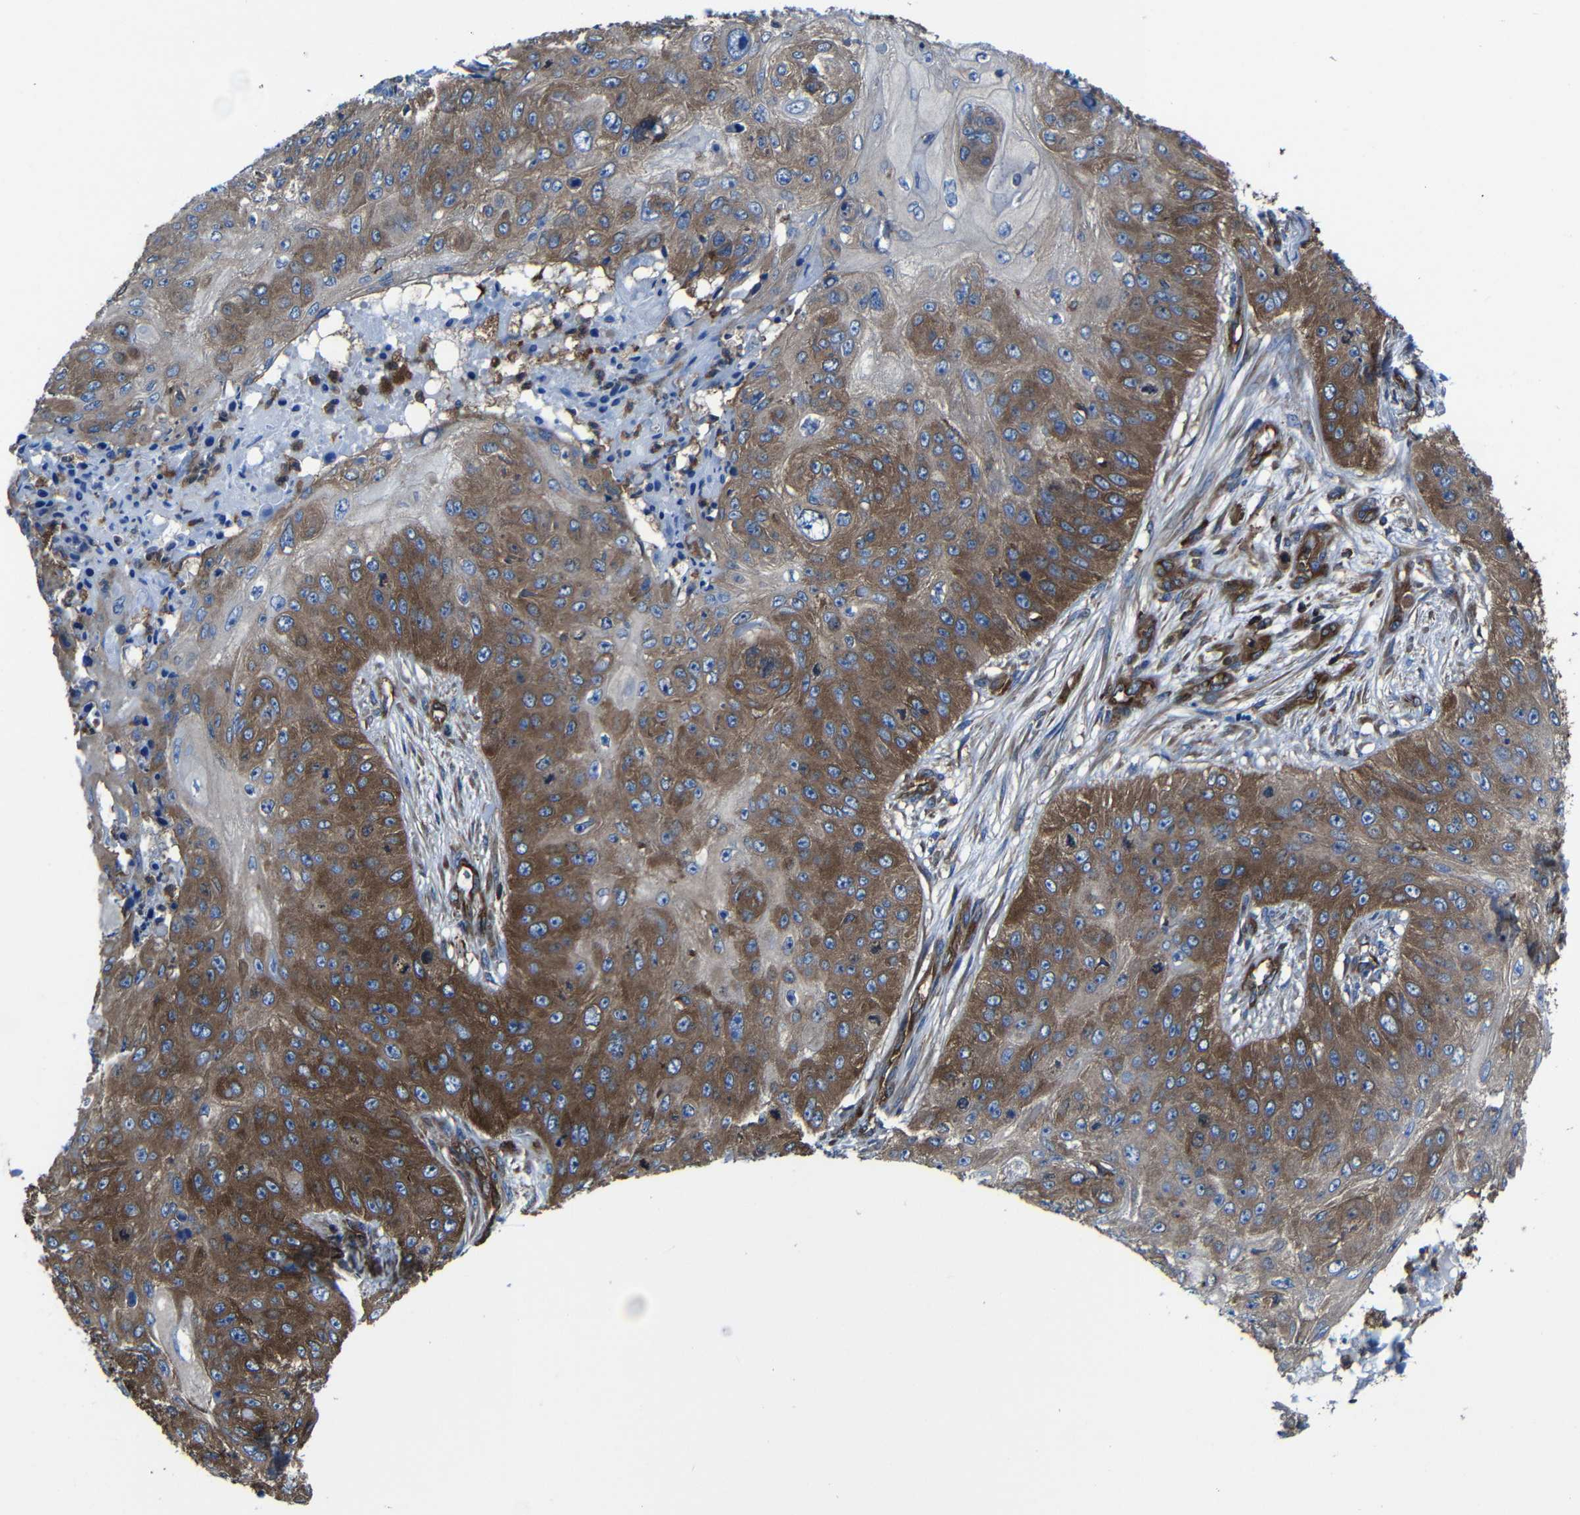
{"staining": {"intensity": "strong", "quantity": ">75%", "location": "cytoplasmic/membranous"}, "tissue": "skin cancer", "cell_type": "Tumor cells", "image_type": "cancer", "snomed": [{"axis": "morphology", "description": "Squamous cell carcinoma, NOS"}, {"axis": "topography", "description": "Skin"}], "caption": "Skin cancer (squamous cell carcinoma) was stained to show a protein in brown. There is high levels of strong cytoplasmic/membranous expression in approximately >75% of tumor cells.", "gene": "ARHGEF1", "patient": {"sex": "female", "age": 80}}